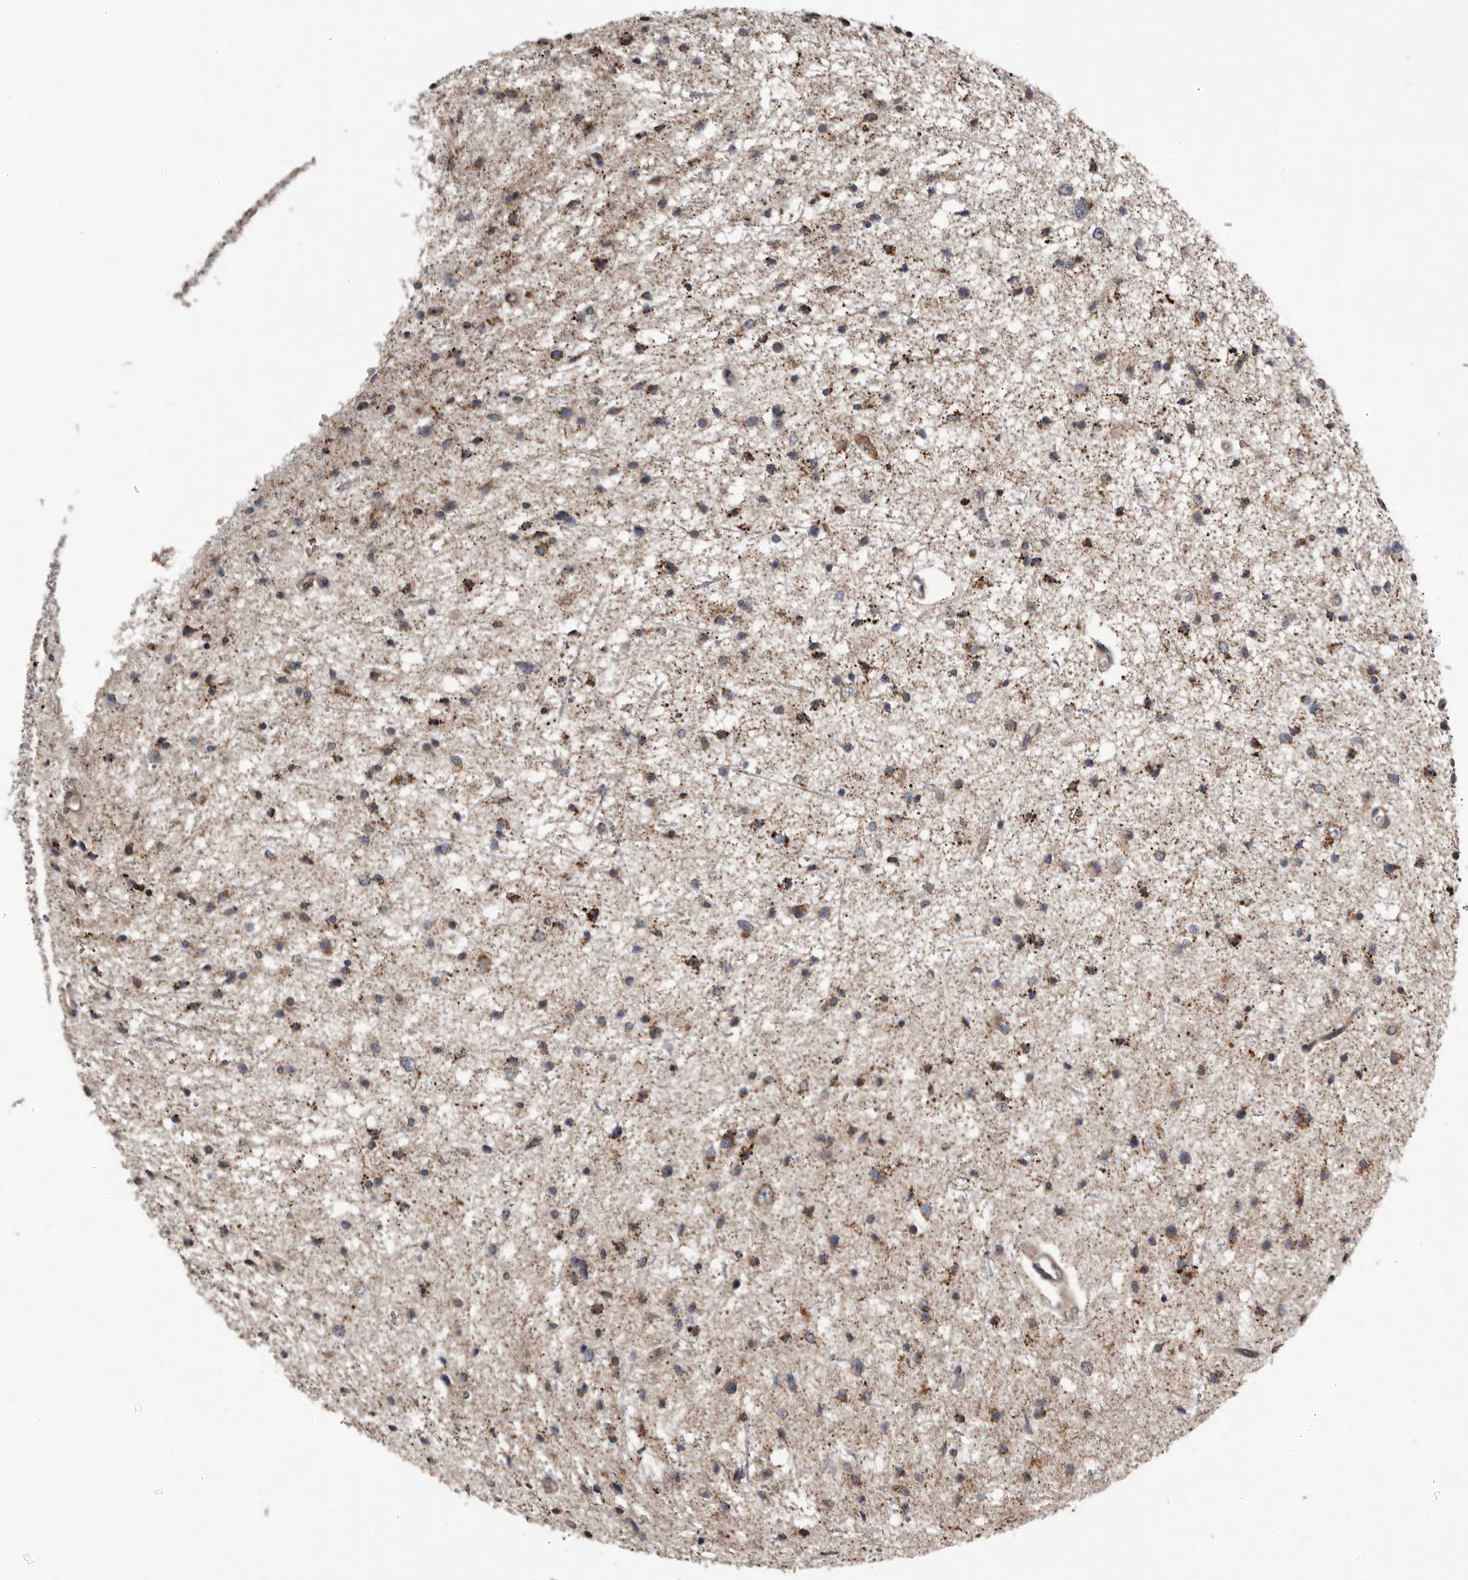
{"staining": {"intensity": "moderate", "quantity": ">75%", "location": "cytoplasmic/membranous"}, "tissue": "glioma", "cell_type": "Tumor cells", "image_type": "cancer", "snomed": [{"axis": "morphology", "description": "Glioma, malignant, Low grade"}, {"axis": "topography", "description": "Brain"}], "caption": "An image showing moderate cytoplasmic/membranous staining in approximately >75% of tumor cells in low-grade glioma (malignant), as visualized by brown immunohistochemical staining.", "gene": "FBXO31", "patient": {"sex": "female", "age": 37}}